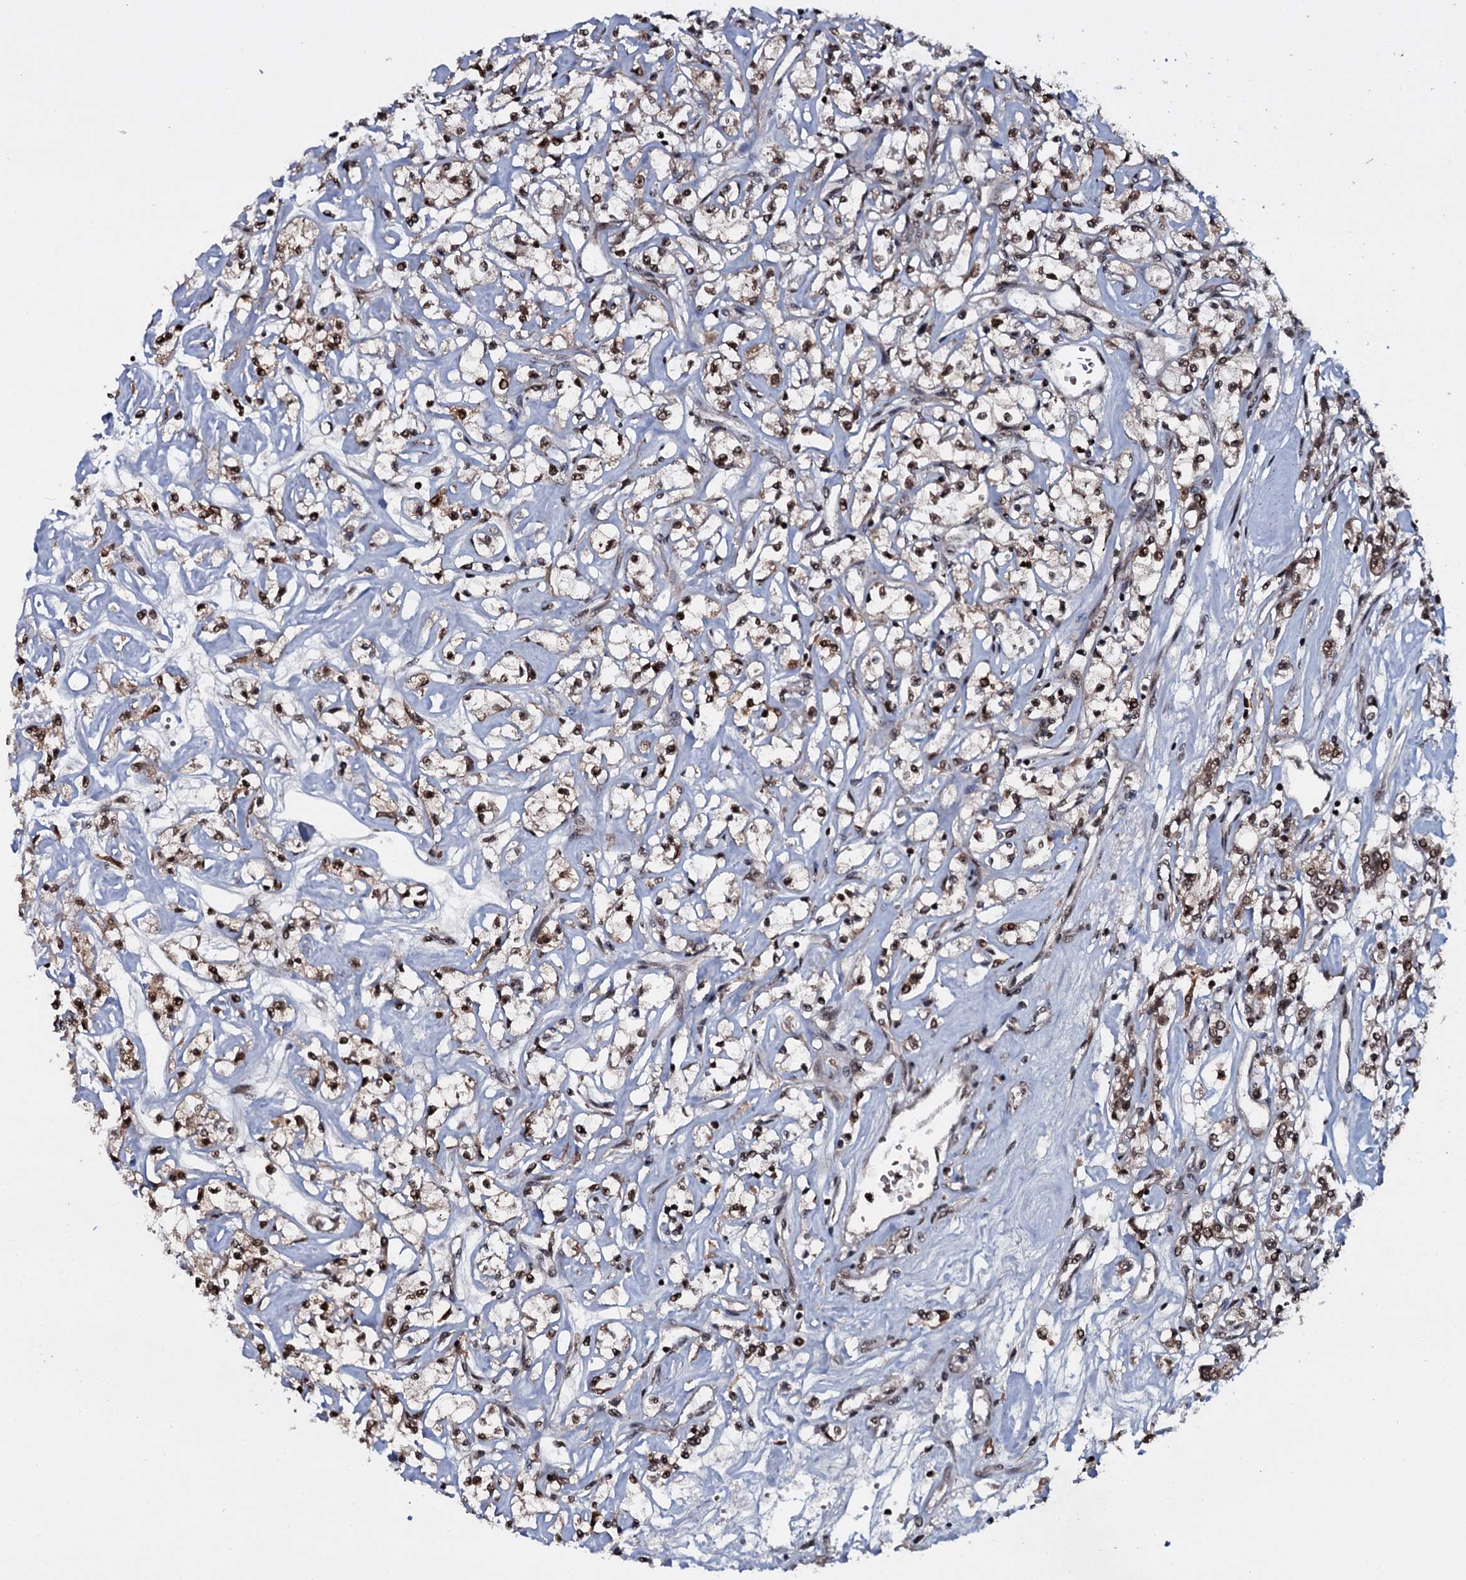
{"staining": {"intensity": "moderate", "quantity": ">75%", "location": "cytoplasmic/membranous,nuclear"}, "tissue": "renal cancer", "cell_type": "Tumor cells", "image_type": "cancer", "snomed": [{"axis": "morphology", "description": "Adenocarcinoma, NOS"}, {"axis": "topography", "description": "Kidney"}], "caption": "An image of human renal cancer (adenocarcinoma) stained for a protein displays moderate cytoplasmic/membranous and nuclear brown staining in tumor cells. Immunohistochemistry (ihc) stains the protein in brown and the nuclei are stained blue.", "gene": "HDDC3", "patient": {"sex": "female", "age": 59}}